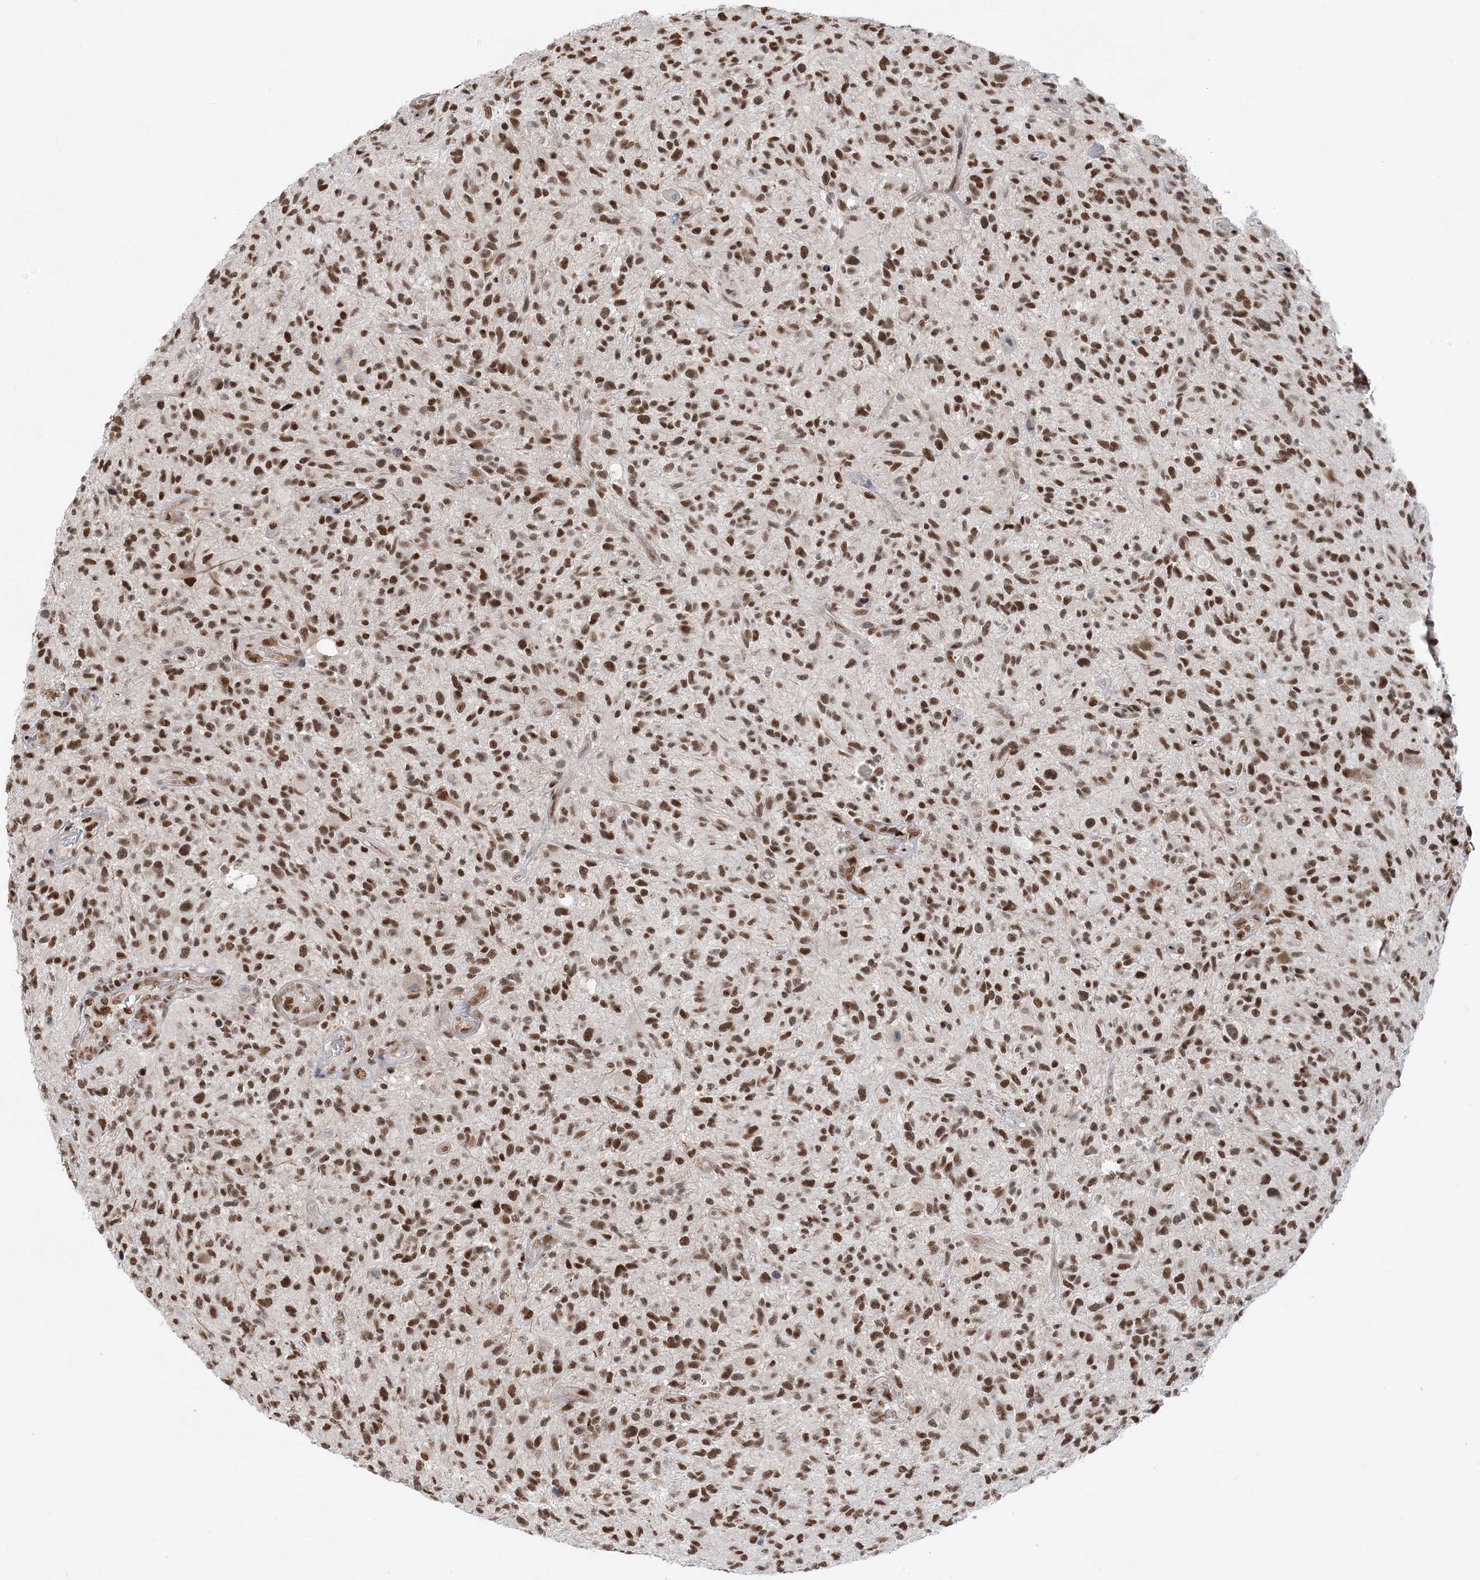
{"staining": {"intensity": "moderate", "quantity": ">75%", "location": "nuclear"}, "tissue": "glioma", "cell_type": "Tumor cells", "image_type": "cancer", "snomed": [{"axis": "morphology", "description": "Glioma, malignant, High grade"}, {"axis": "topography", "description": "Brain"}], "caption": "Protein staining reveals moderate nuclear expression in about >75% of tumor cells in glioma.", "gene": "SEPHS1", "patient": {"sex": "male", "age": 47}}